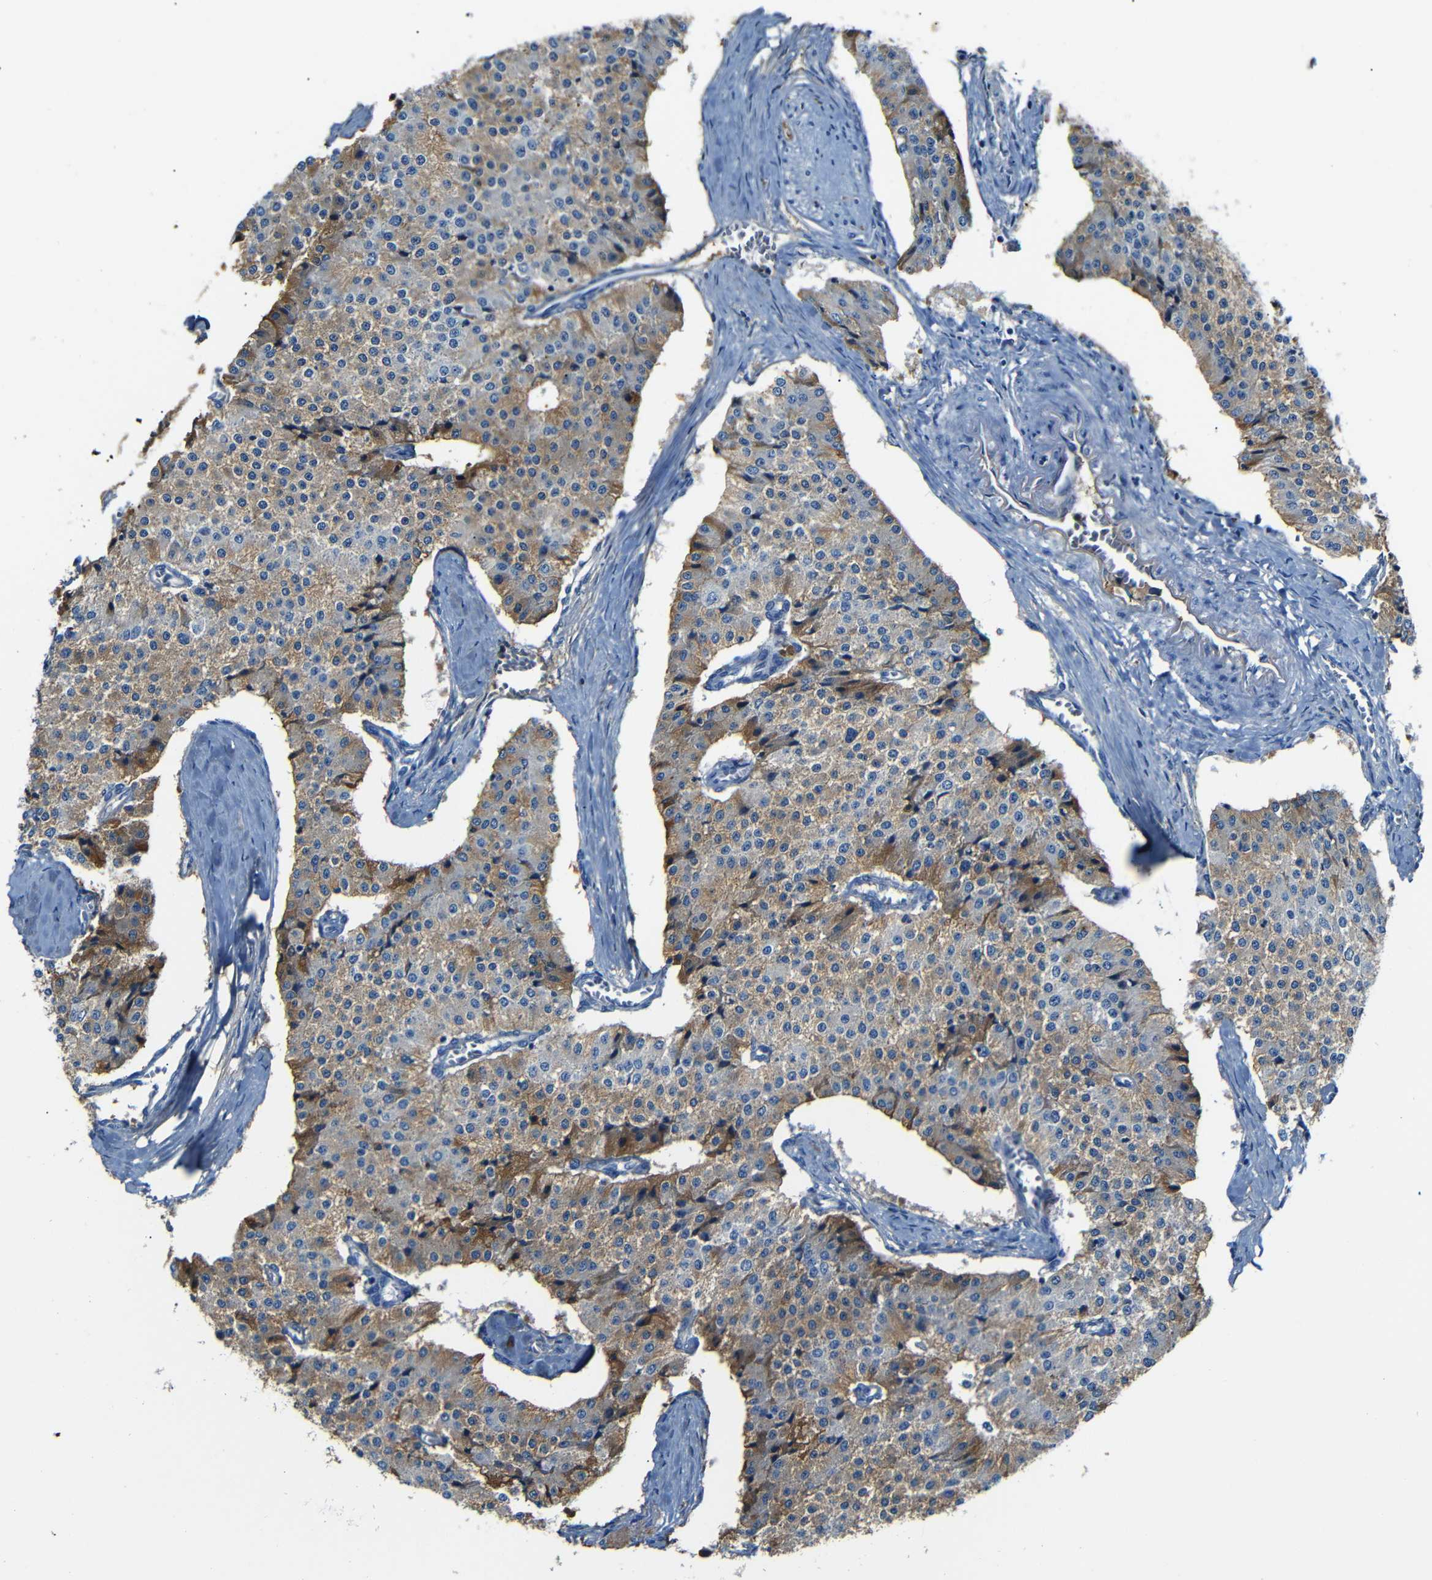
{"staining": {"intensity": "moderate", "quantity": "25%-75%", "location": "cytoplasmic/membranous"}, "tissue": "carcinoid", "cell_type": "Tumor cells", "image_type": "cancer", "snomed": [{"axis": "morphology", "description": "Carcinoid, malignant, NOS"}, {"axis": "topography", "description": "Colon"}], "caption": "This histopathology image shows immunohistochemistry (IHC) staining of carcinoid, with medium moderate cytoplasmic/membranous positivity in approximately 25%-75% of tumor cells.", "gene": "SERPINA1", "patient": {"sex": "female", "age": 52}}